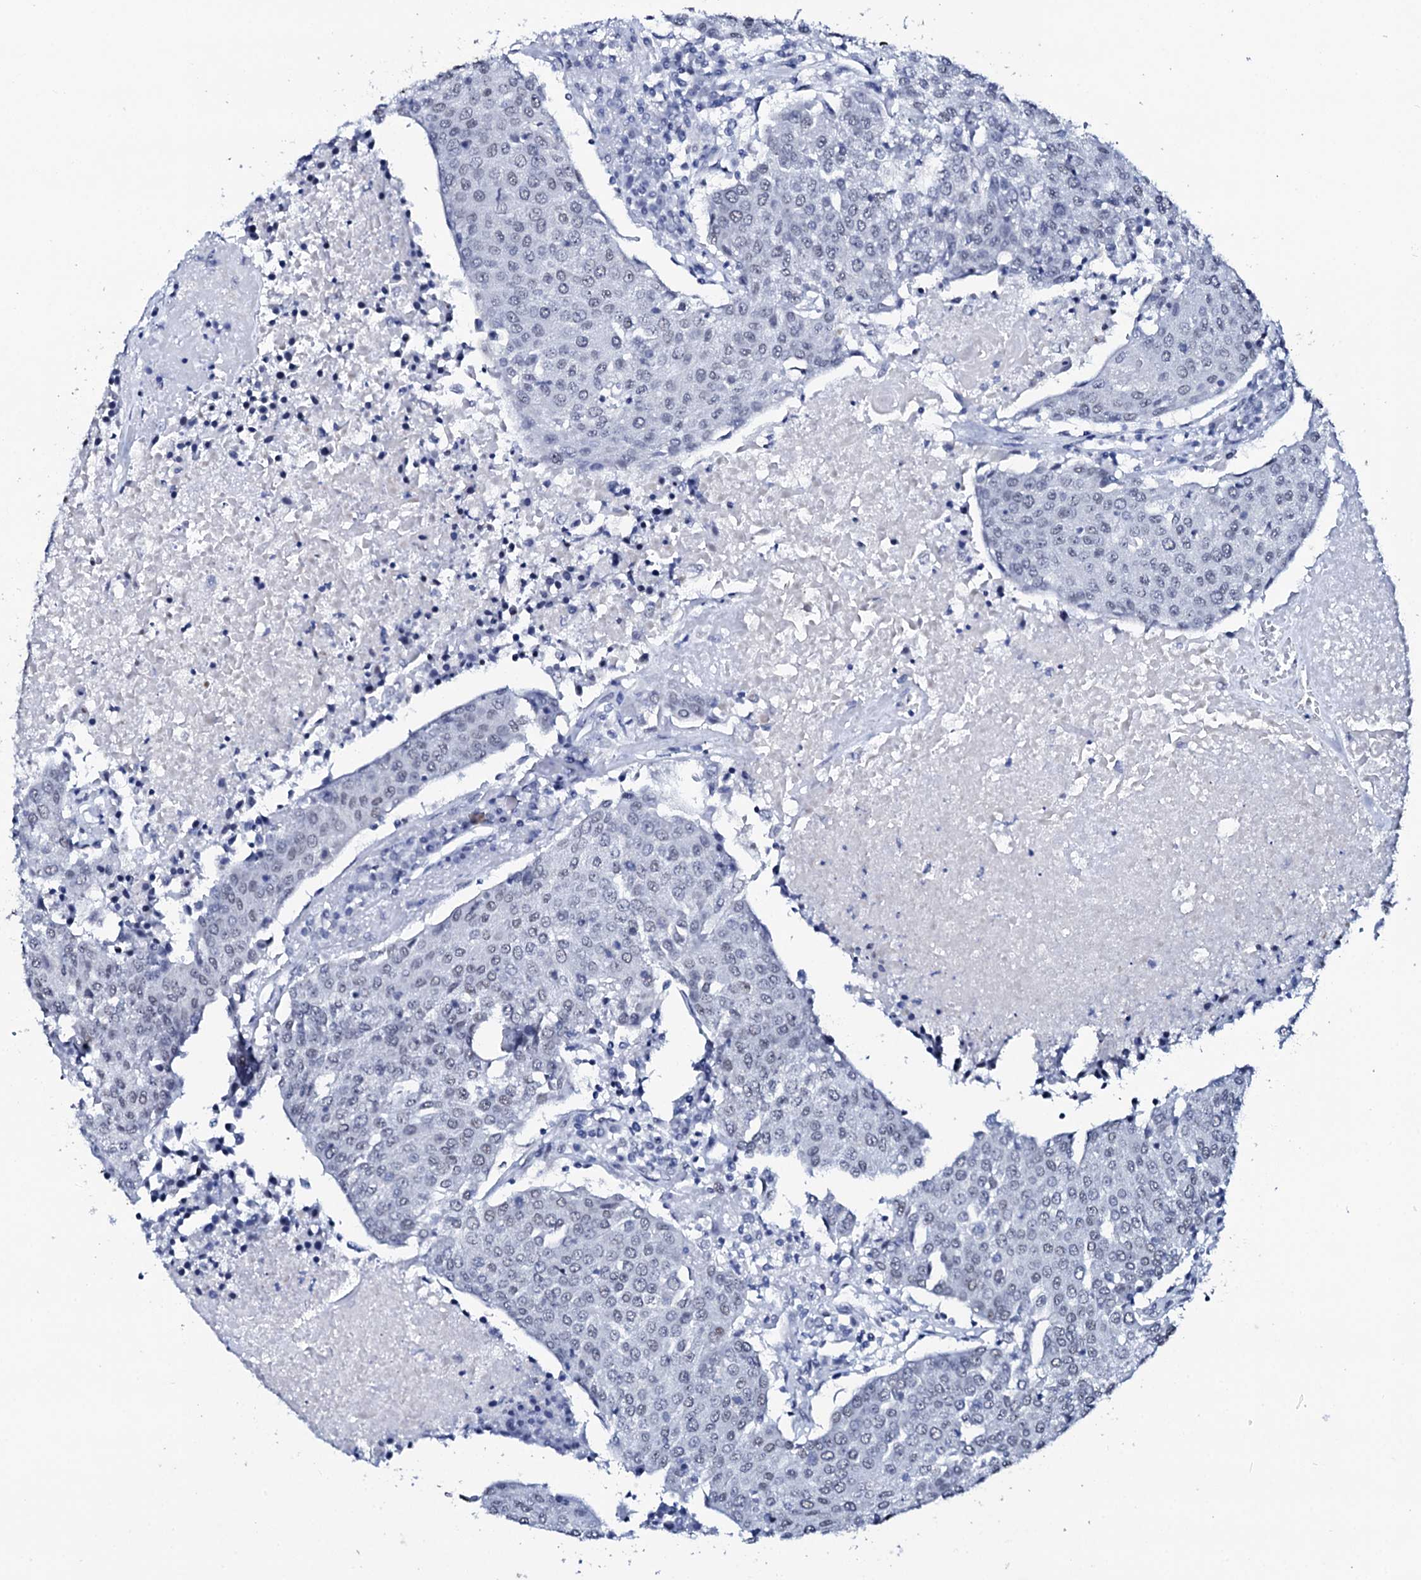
{"staining": {"intensity": "negative", "quantity": "none", "location": "none"}, "tissue": "urothelial cancer", "cell_type": "Tumor cells", "image_type": "cancer", "snomed": [{"axis": "morphology", "description": "Urothelial carcinoma, High grade"}, {"axis": "topography", "description": "Urinary bladder"}], "caption": "Histopathology image shows no significant protein expression in tumor cells of high-grade urothelial carcinoma.", "gene": "SPATA19", "patient": {"sex": "female", "age": 85}}